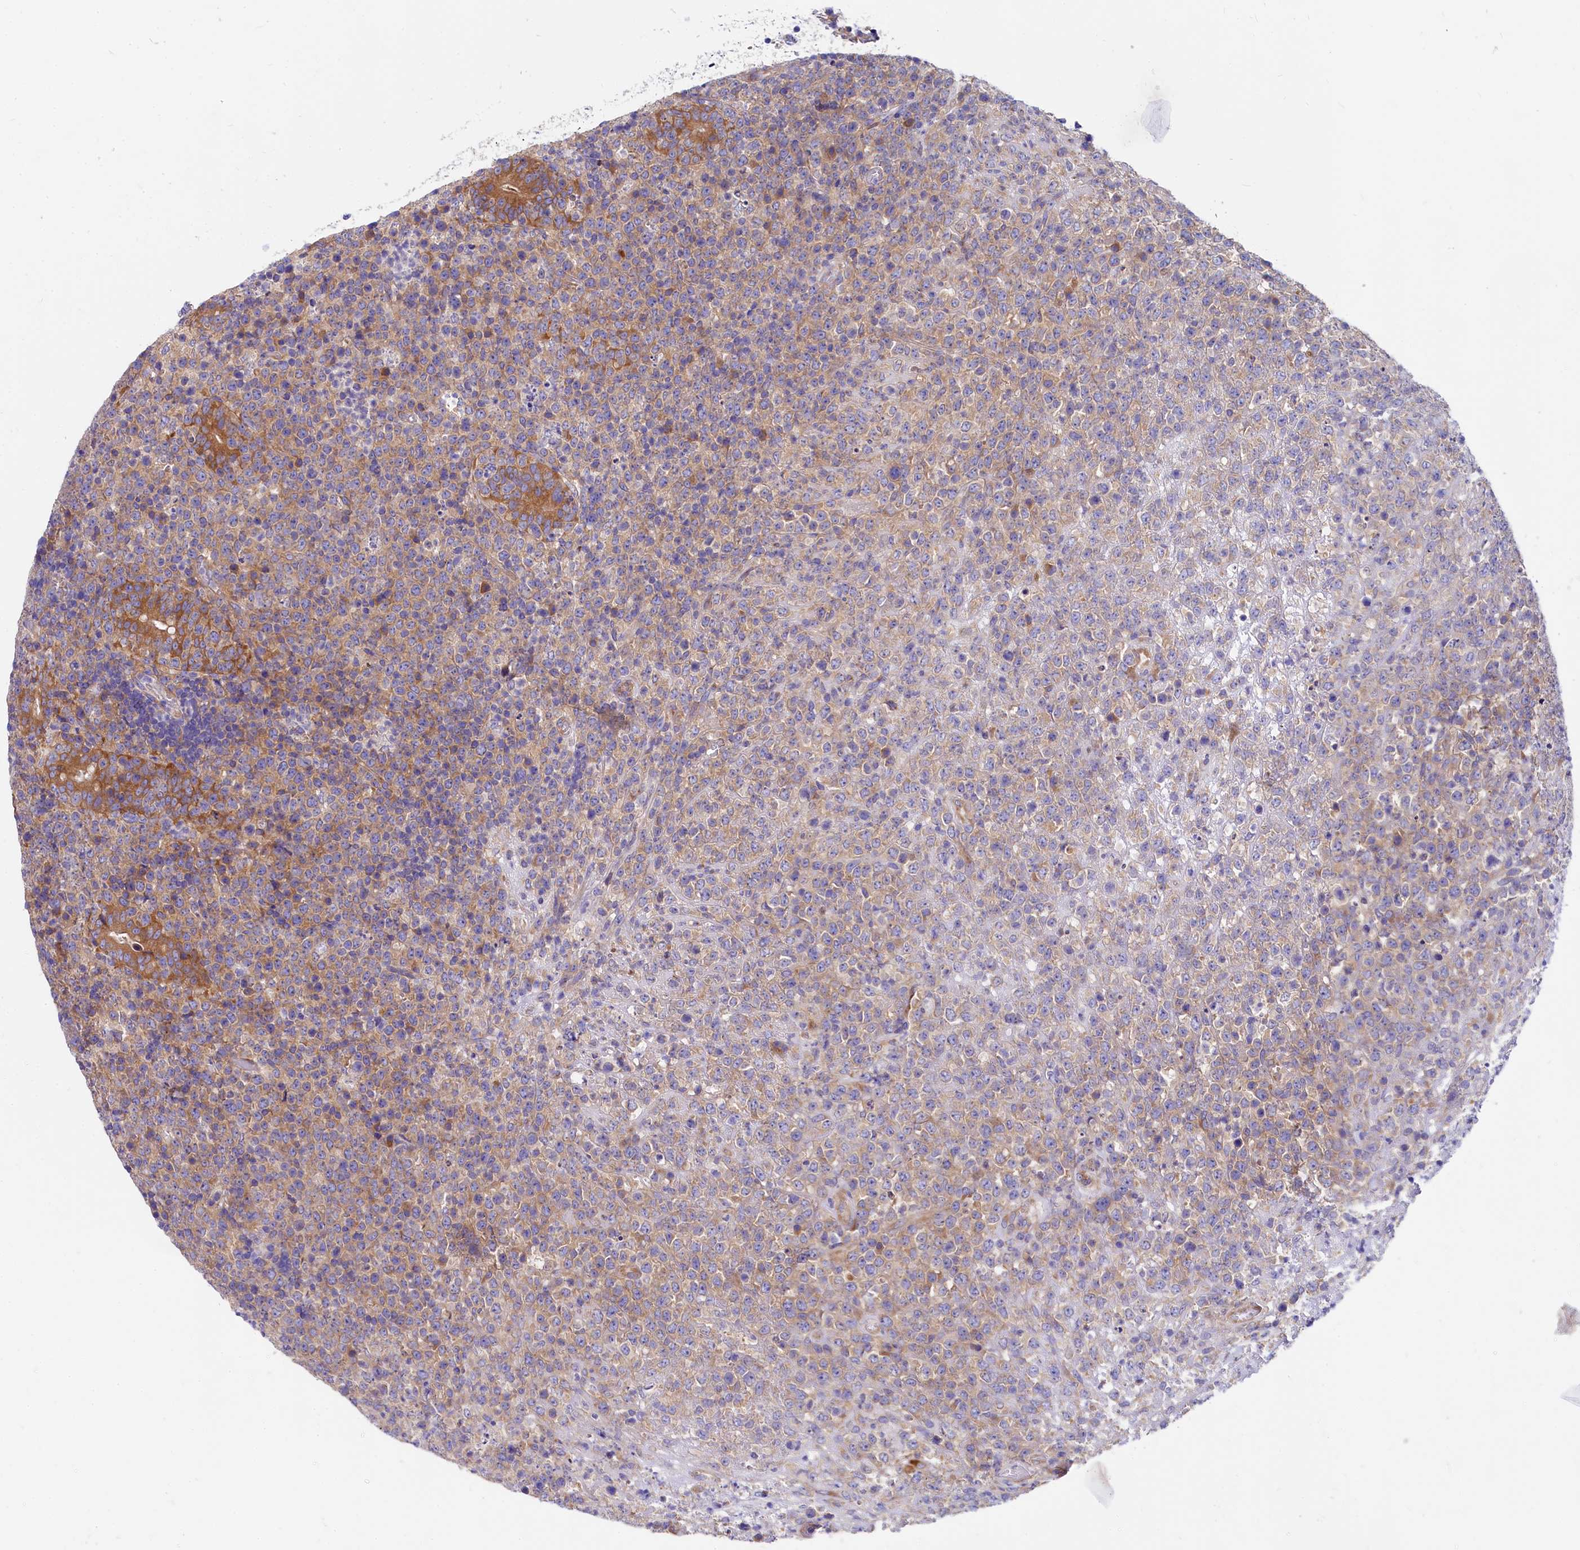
{"staining": {"intensity": "weak", "quantity": ">75%", "location": "cytoplasmic/membranous"}, "tissue": "lymphoma", "cell_type": "Tumor cells", "image_type": "cancer", "snomed": [{"axis": "morphology", "description": "Malignant lymphoma, non-Hodgkin's type, High grade"}, {"axis": "topography", "description": "Colon"}], "caption": "This photomicrograph reveals IHC staining of high-grade malignant lymphoma, non-Hodgkin's type, with low weak cytoplasmic/membranous positivity in approximately >75% of tumor cells.", "gene": "QARS1", "patient": {"sex": "female", "age": 53}}